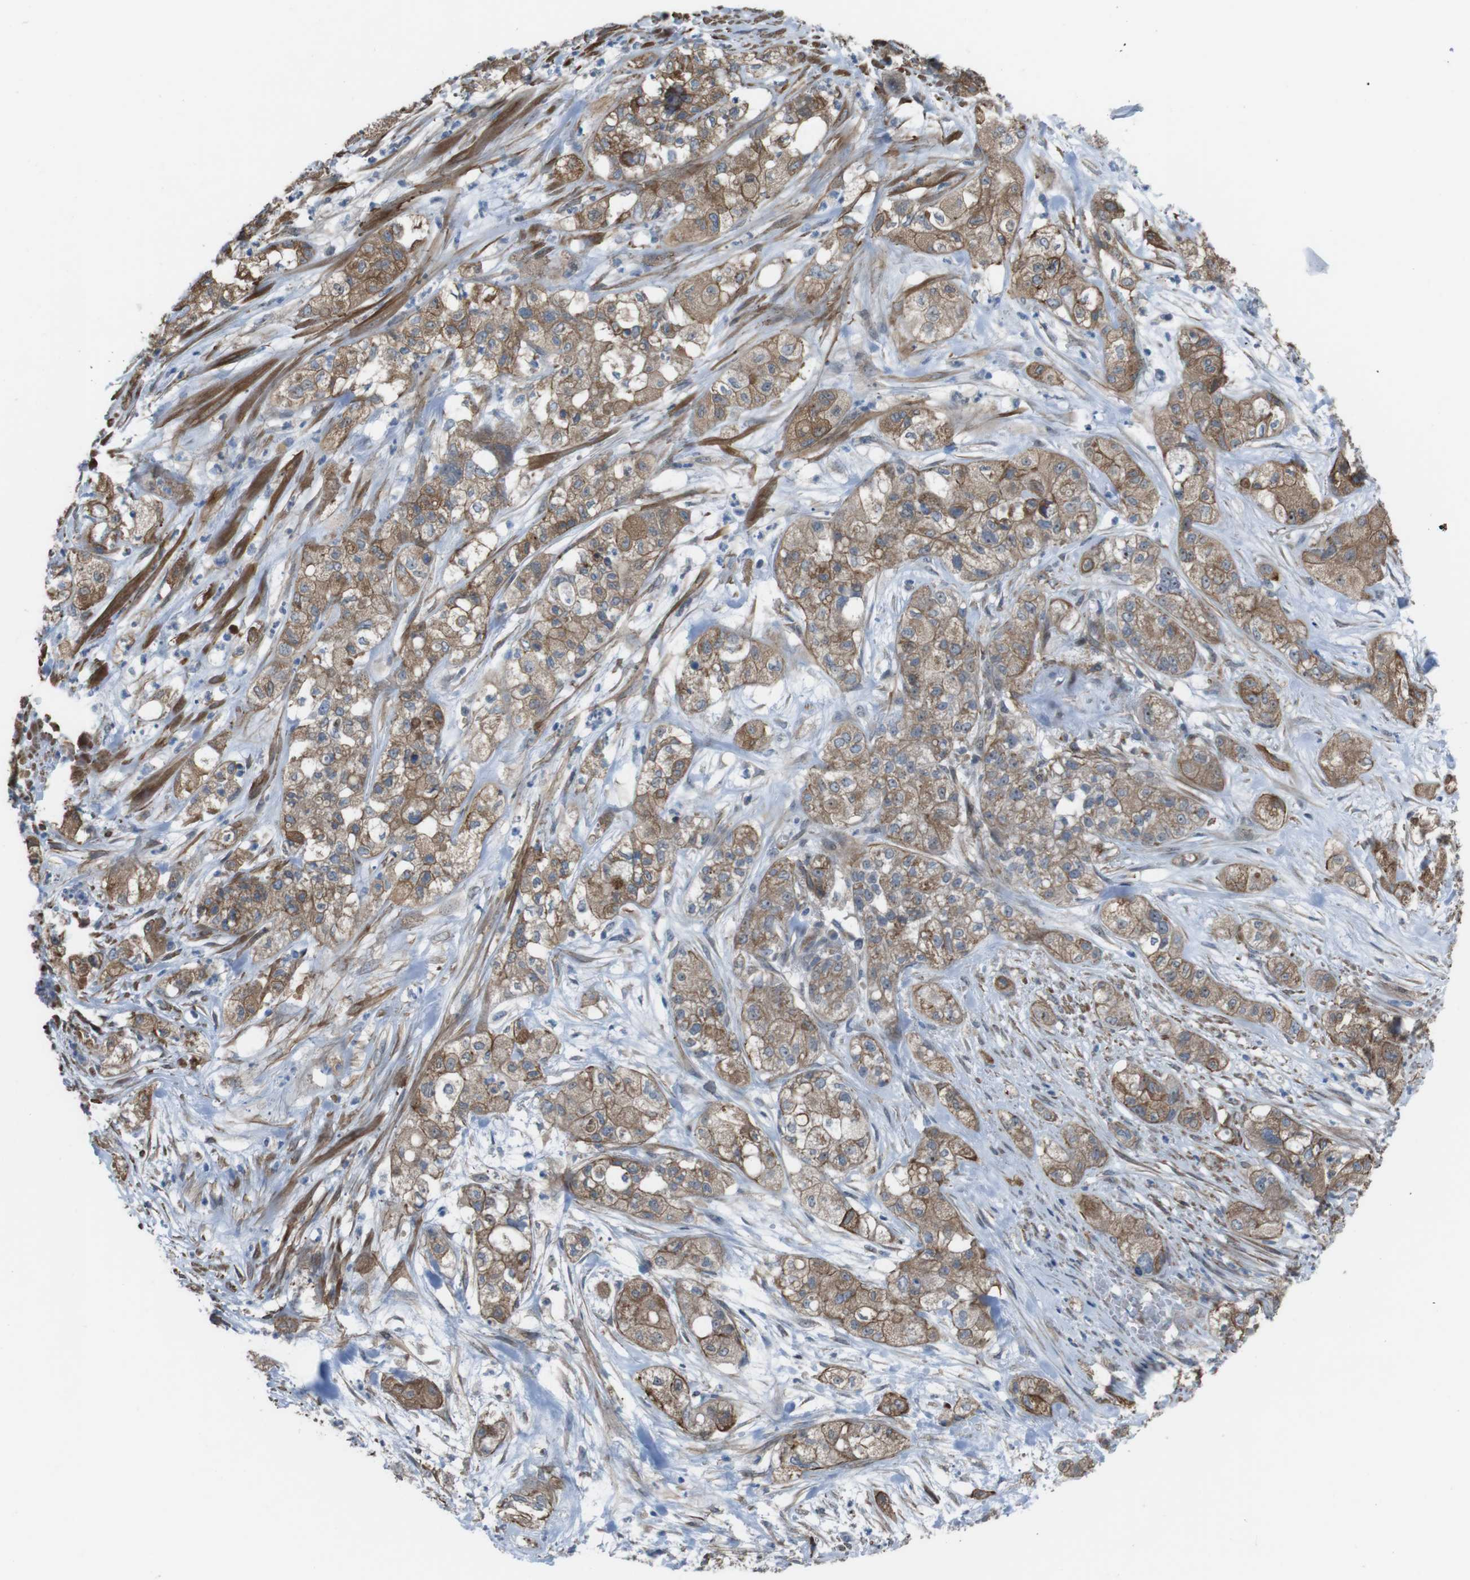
{"staining": {"intensity": "moderate", "quantity": ">75%", "location": "cytoplasmic/membranous"}, "tissue": "pancreatic cancer", "cell_type": "Tumor cells", "image_type": "cancer", "snomed": [{"axis": "morphology", "description": "Adenocarcinoma, NOS"}, {"axis": "topography", "description": "Pancreas"}], "caption": "Tumor cells display moderate cytoplasmic/membranous positivity in about >75% of cells in pancreatic cancer.", "gene": "FAM174B", "patient": {"sex": "female", "age": 78}}